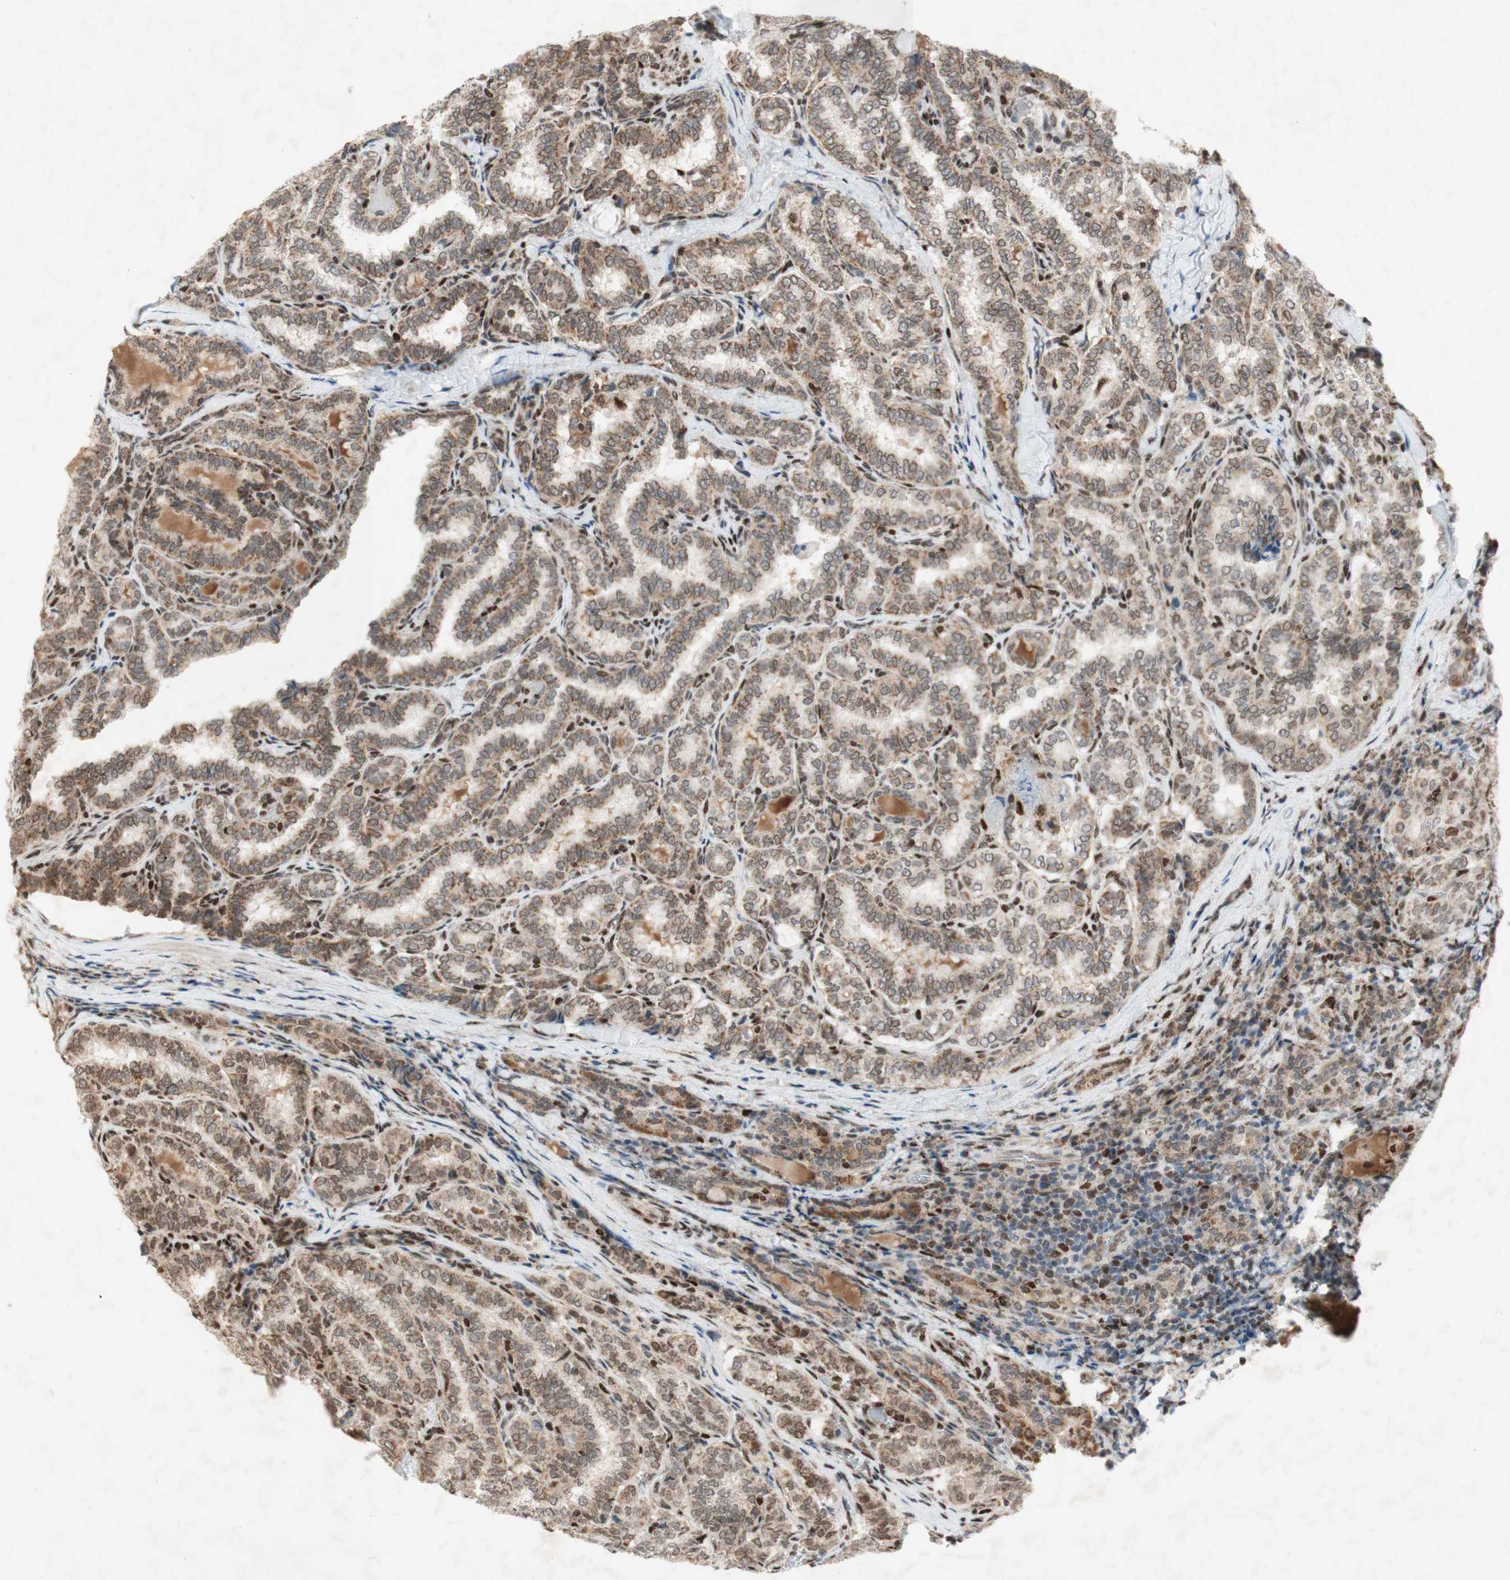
{"staining": {"intensity": "weak", "quantity": ">75%", "location": "cytoplasmic/membranous"}, "tissue": "thyroid cancer", "cell_type": "Tumor cells", "image_type": "cancer", "snomed": [{"axis": "morphology", "description": "Normal tissue, NOS"}, {"axis": "morphology", "description": "Papillary adenocarcinoma, NOS"}, {"axis": "topography", "description": "Thyroid gland"}], "caption": "Tumor cells display weak cytoplasmic/membranous staining in about >75% of cells in thyroid cancer.", "gene": "DNMT3A", "patient": {"sex": "female", "age": 30}}